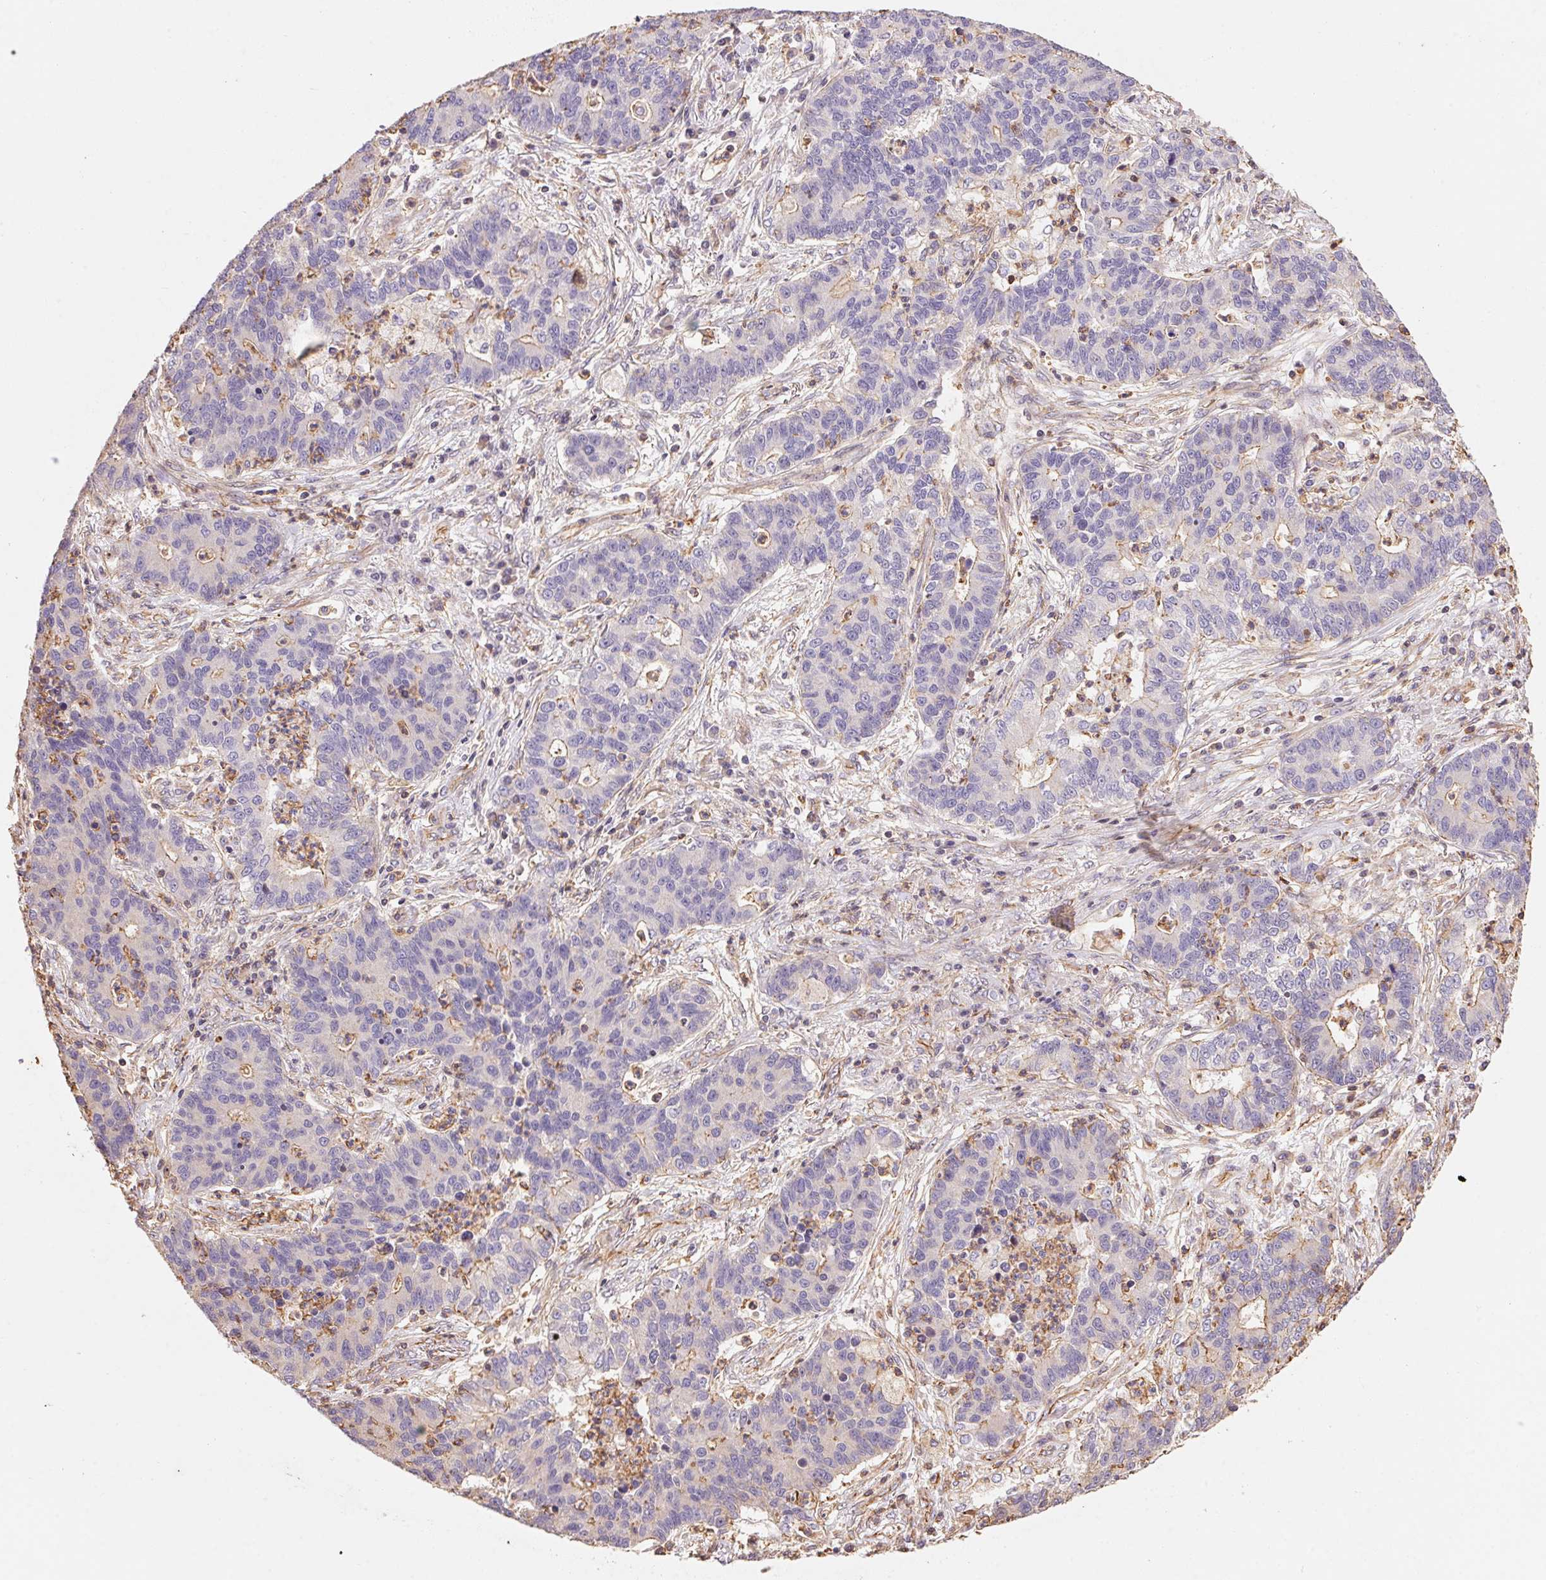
{"staining": {"intensity": "weak", "quantity": "<25%", "location": "cytoplasmic/membranous"}, "tissue": "lung cancer", "cell_type": "Tumor cells", "image_type": "cancer", "snomed": [{"axis": "morphology", "description": "Adenocarcinoma, NOS"}, {"axis": "topography", "description": "Lung"}], "caption": "IHC of lung adenocarcinoma reveals no expression in tumor cells.", "gene": "FRAS1", "patient": {"sex": "female", "age": 57}}